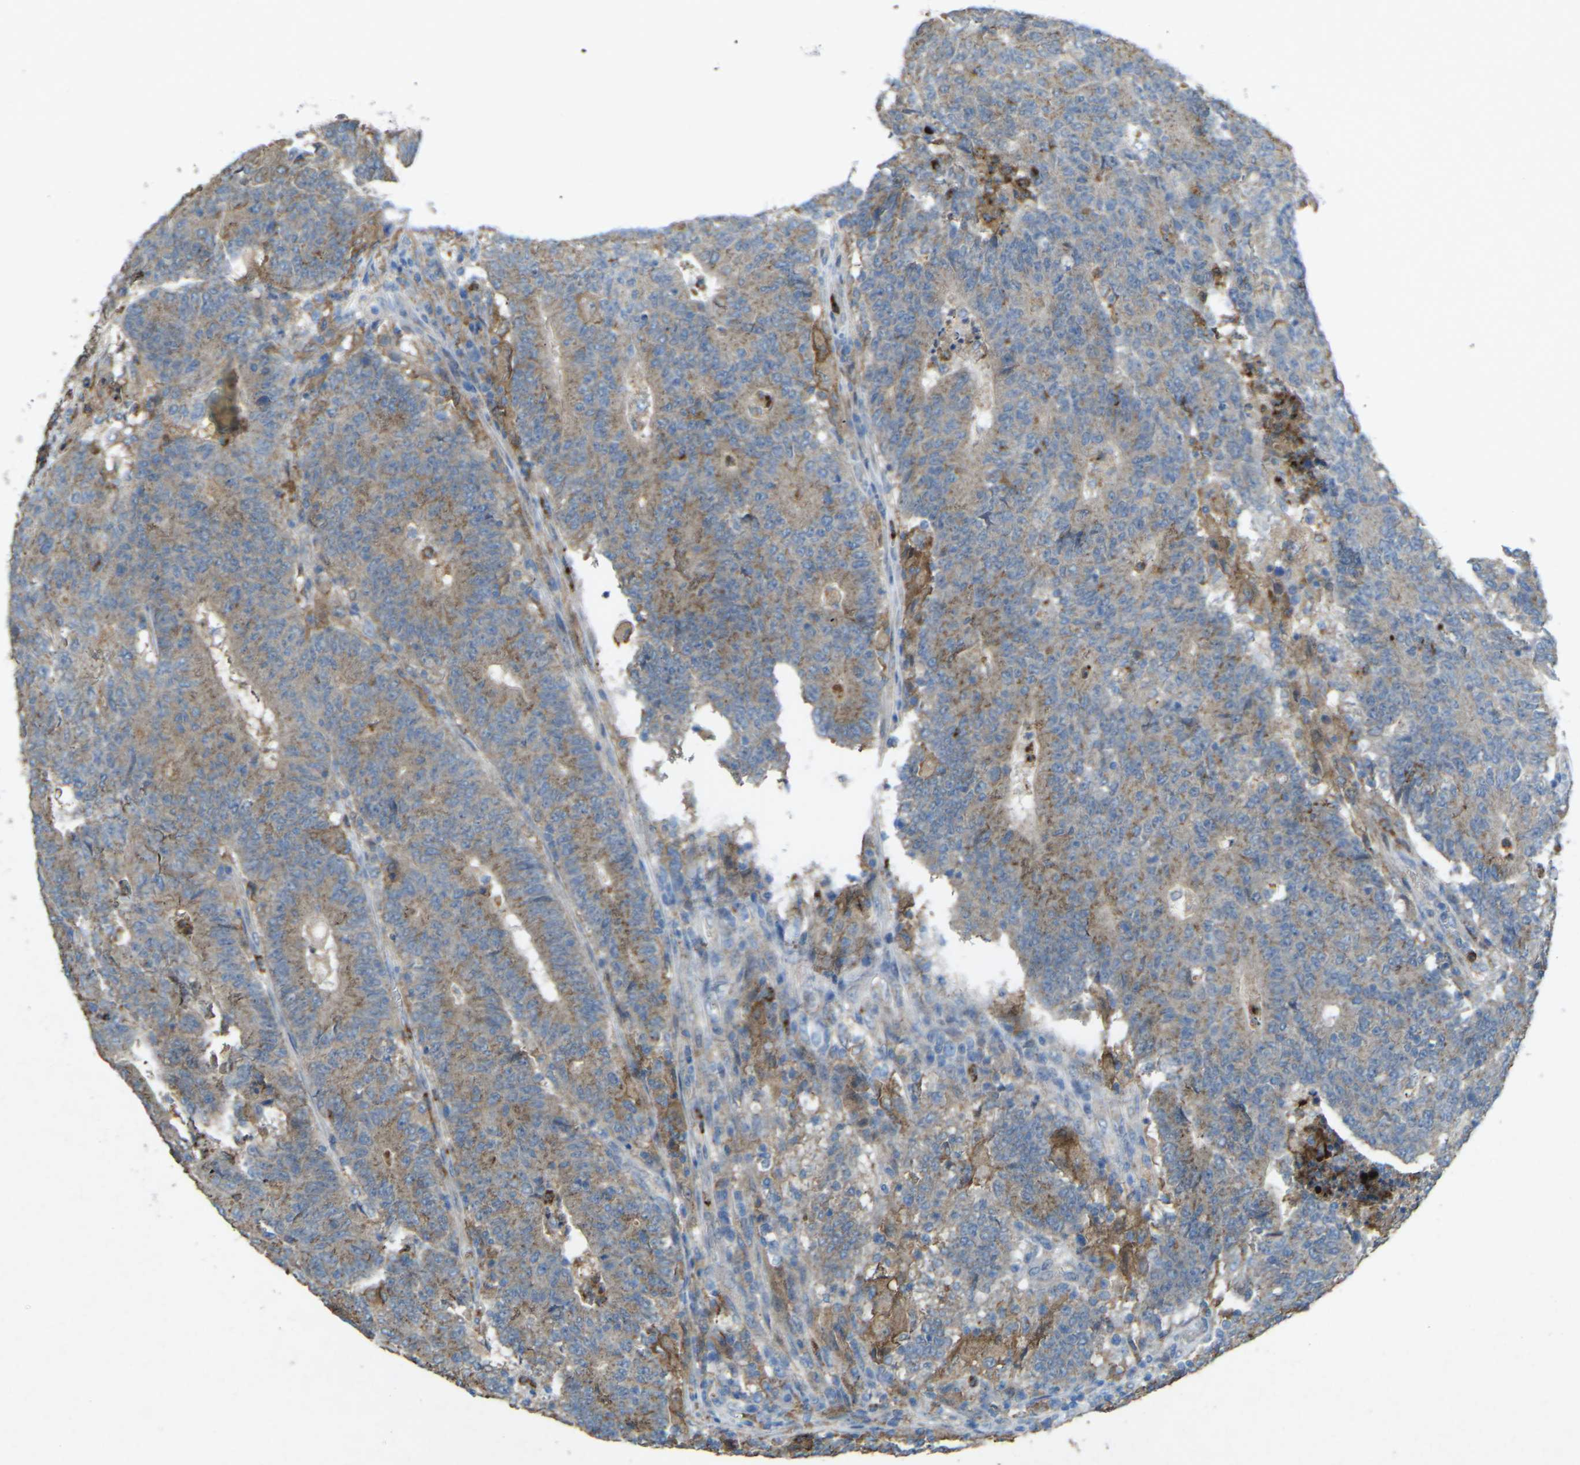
{"staining": {"intensity": "moderate", "quantity": ">75%", "location": "cytoplasmic/membranous"}, "tissue": "colorectal cancer", "cell_type": "Tumor cells", "image_type": "cancer", "snomed": [{"axis": "morphology", "description": "Normal tissue, NOS"}, {"axis": "morphology", "description": "Adenocarcinoma, NOS"}, {"axis": "topography", "description": "Colon"}], "caption": "A histopathology image of human colorectal cancer stained for a protein reveals moderate cytoplasmic/membranous brown staining in tumor cells.", "gene": "STK11", "patient": {"sex": "female", "age": 75}}